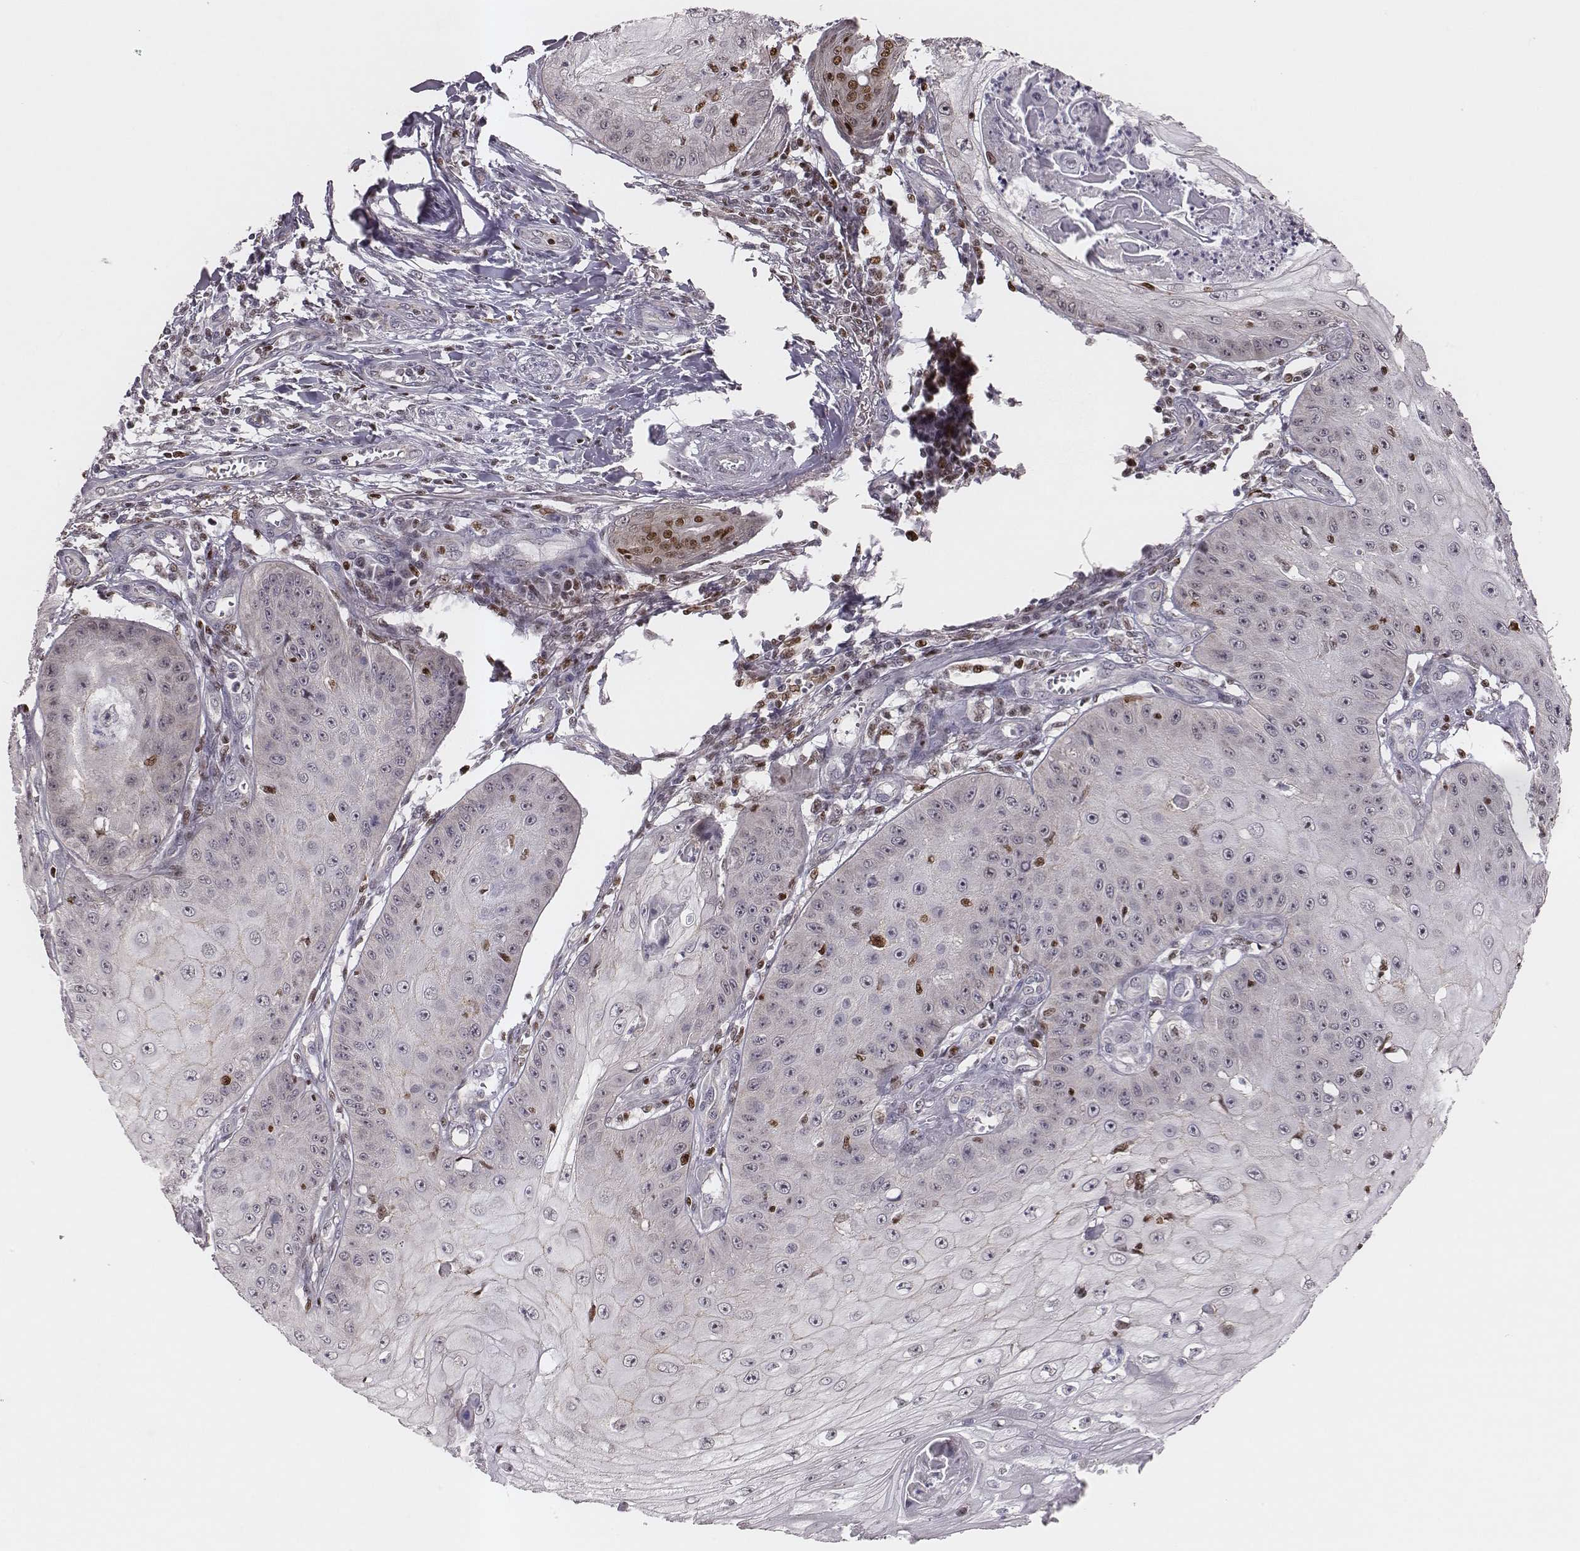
{"staining": {"intensity": "negative", "quantity": "none", "location": "none"}, "tissue": "skin cancer", "cell_type": "Tumor cells", "image_type": "cancer", "snomed": [{"axis": "morphology", "description": "Squamous cell carcinoma, NOS"}, {"axis": "topography", "description": "Skin"}], "caption": "This photomicrograph is of skin cancer stained with immunohistochemistry to label a protein in brown with the nuclei are counter-stained blue. There is no positivity in tumor cells.", "gene": "WDR59", "patient": {"sex": "male", "age": 70}}